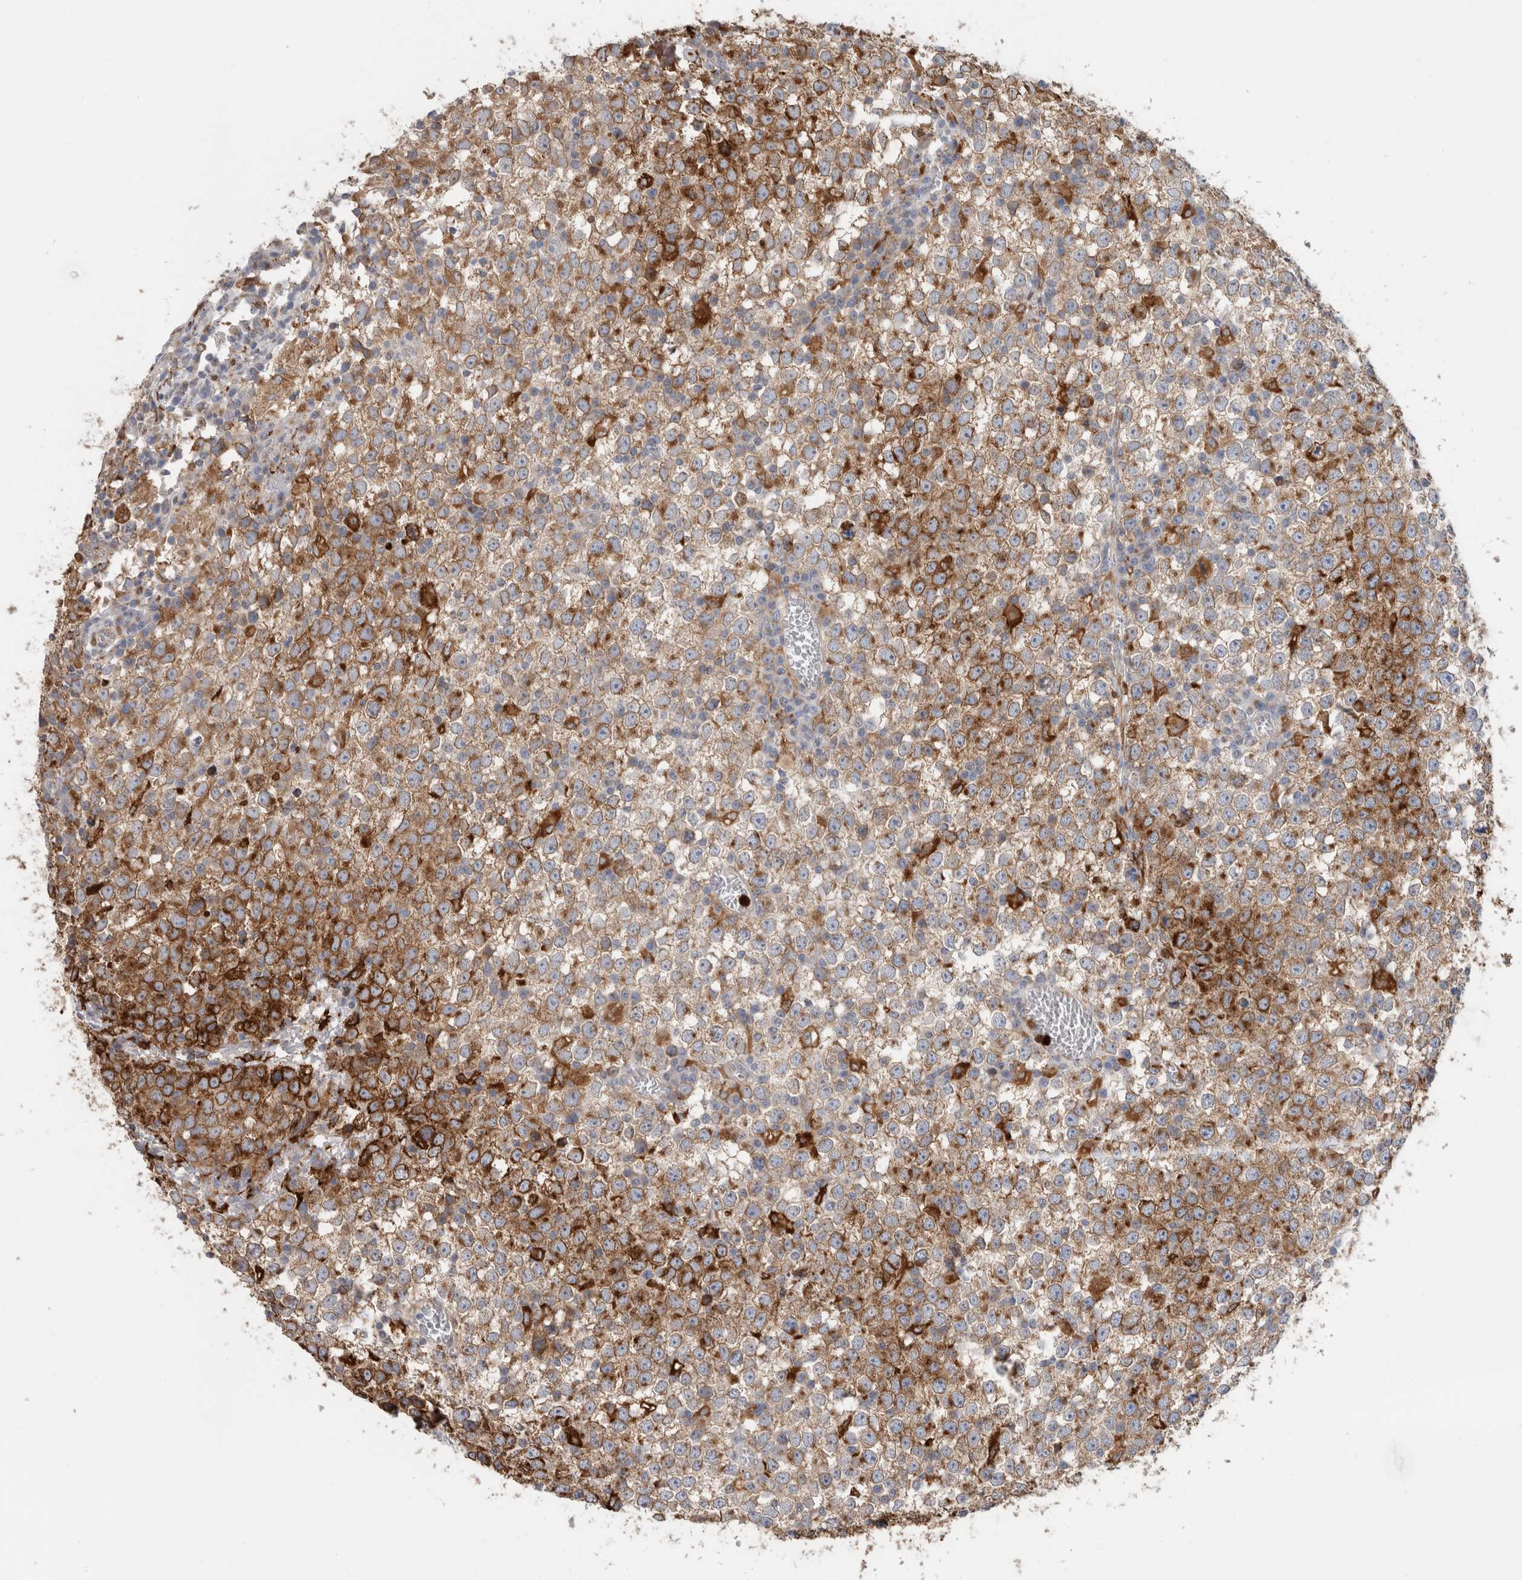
{"staining": {"intensity": "strong", "quantity": "25%-75%", "location": "cytoplasmic/membranous"}, "tissue": "testis cancer", "cell_type": "Tumor cells", "image_type": "cancer", "snomed": [{"axis": "morphology", "description": "Seminoma, NOS"}, {"axis": "topography", "description": "Testis"}], "caption": "A high amount of strong cytoplasmic/membranous positivity is identified in approximately 25%-75% of tumor cells in testis seminoma tissue. Immunohistochemistry (ihc) stains the protein of interest in brown and the nuclei are stained blue.", "gene": "P4HA1", "patient": {"sex": "male", "age": 65}}